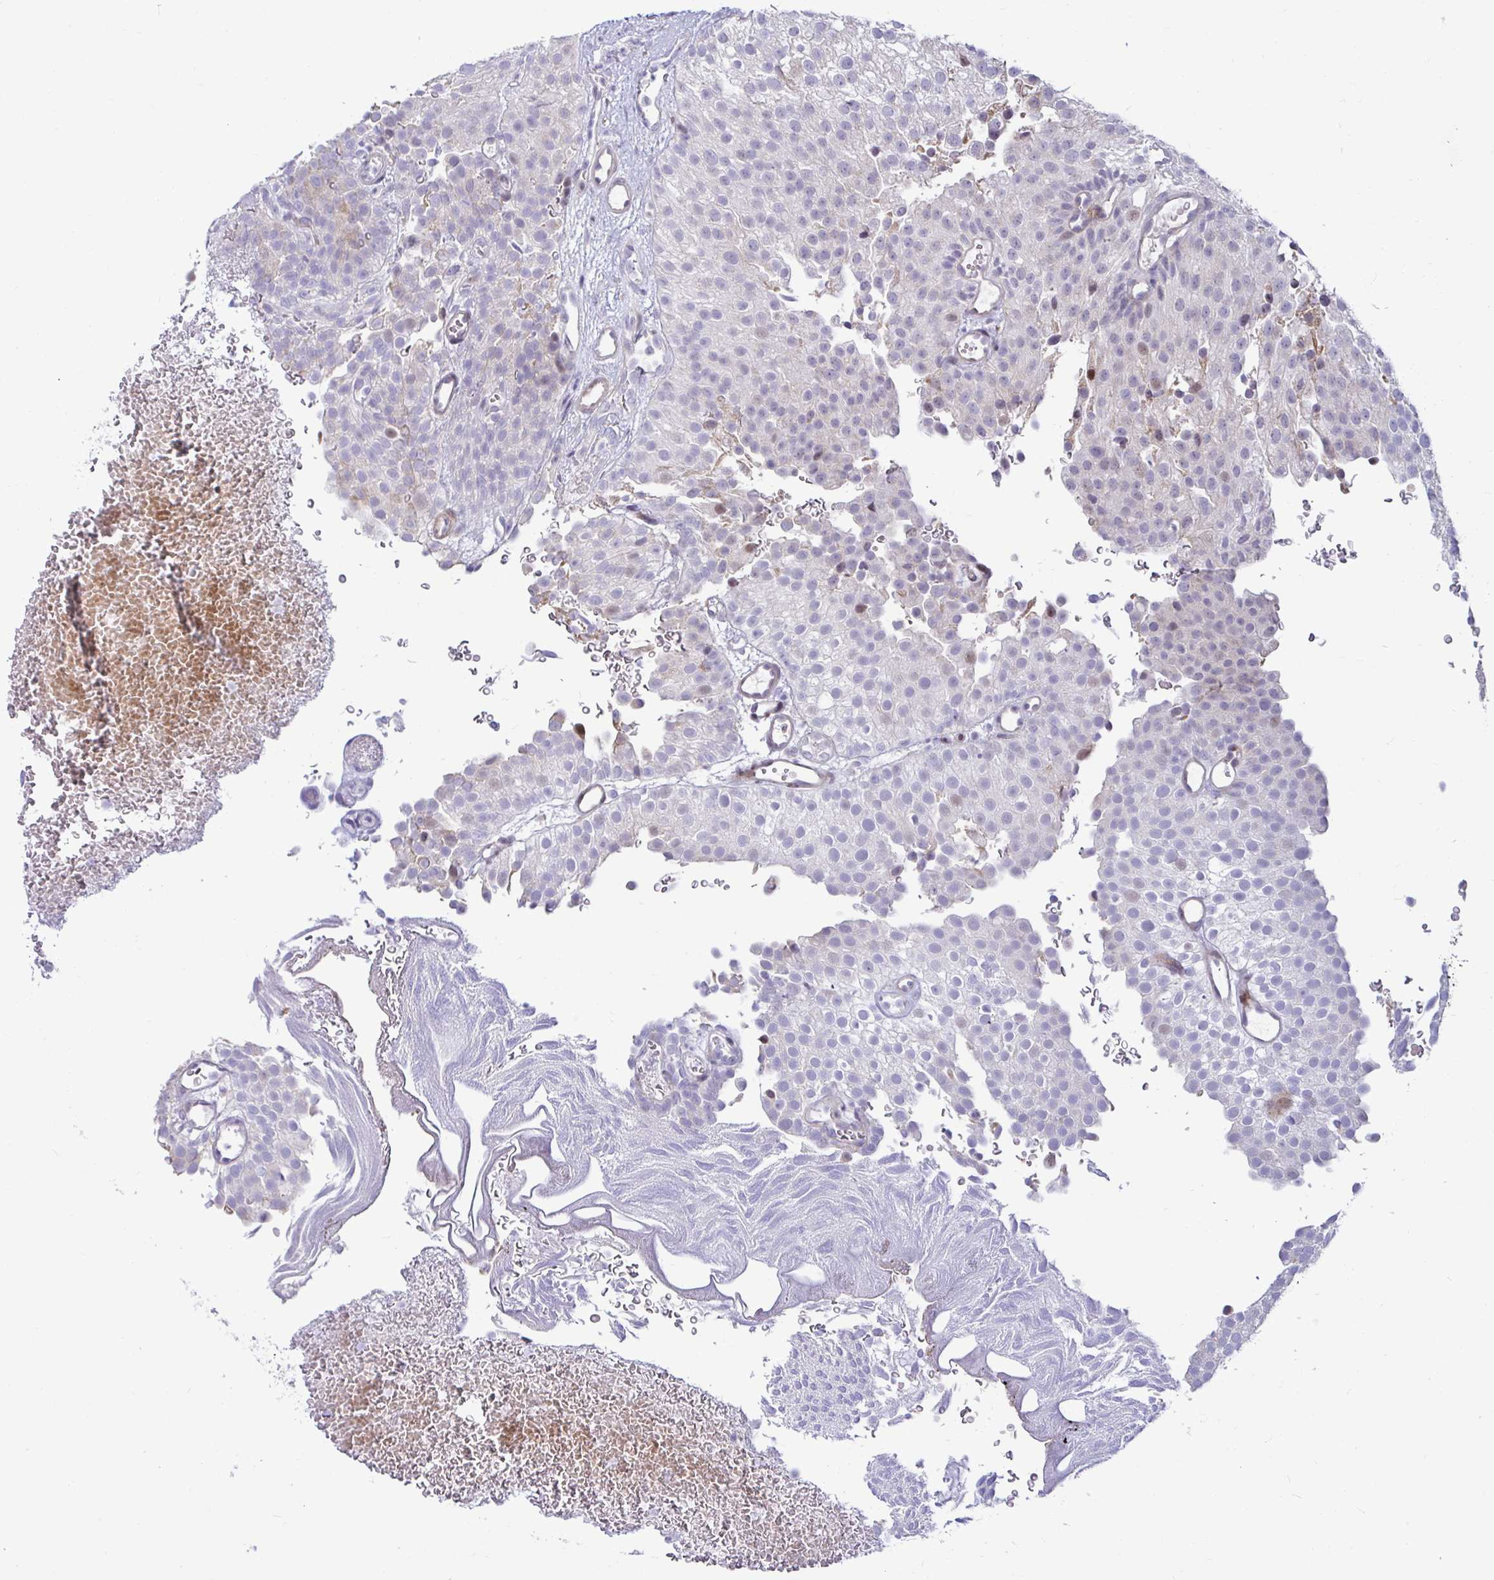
{"staining": {"intensity": "negative", "quantity": "none", "location": "none"}, "tissue": "urothelial cancer", "cell_type": "Tumor cells", "image_type": "cancer", "snomed": [{"axis": "morphology", "description": "Urothelial carcinoma, Low grade"}, {"axis": "topography", "description": "Urinary bladder"}], "caption": "This is an IHC image of human low-grade urothelial carcinoma. There is no expression in tumor cells.", "gene": "DZIP1", "patient": {"sex": "male", "age": 78}}